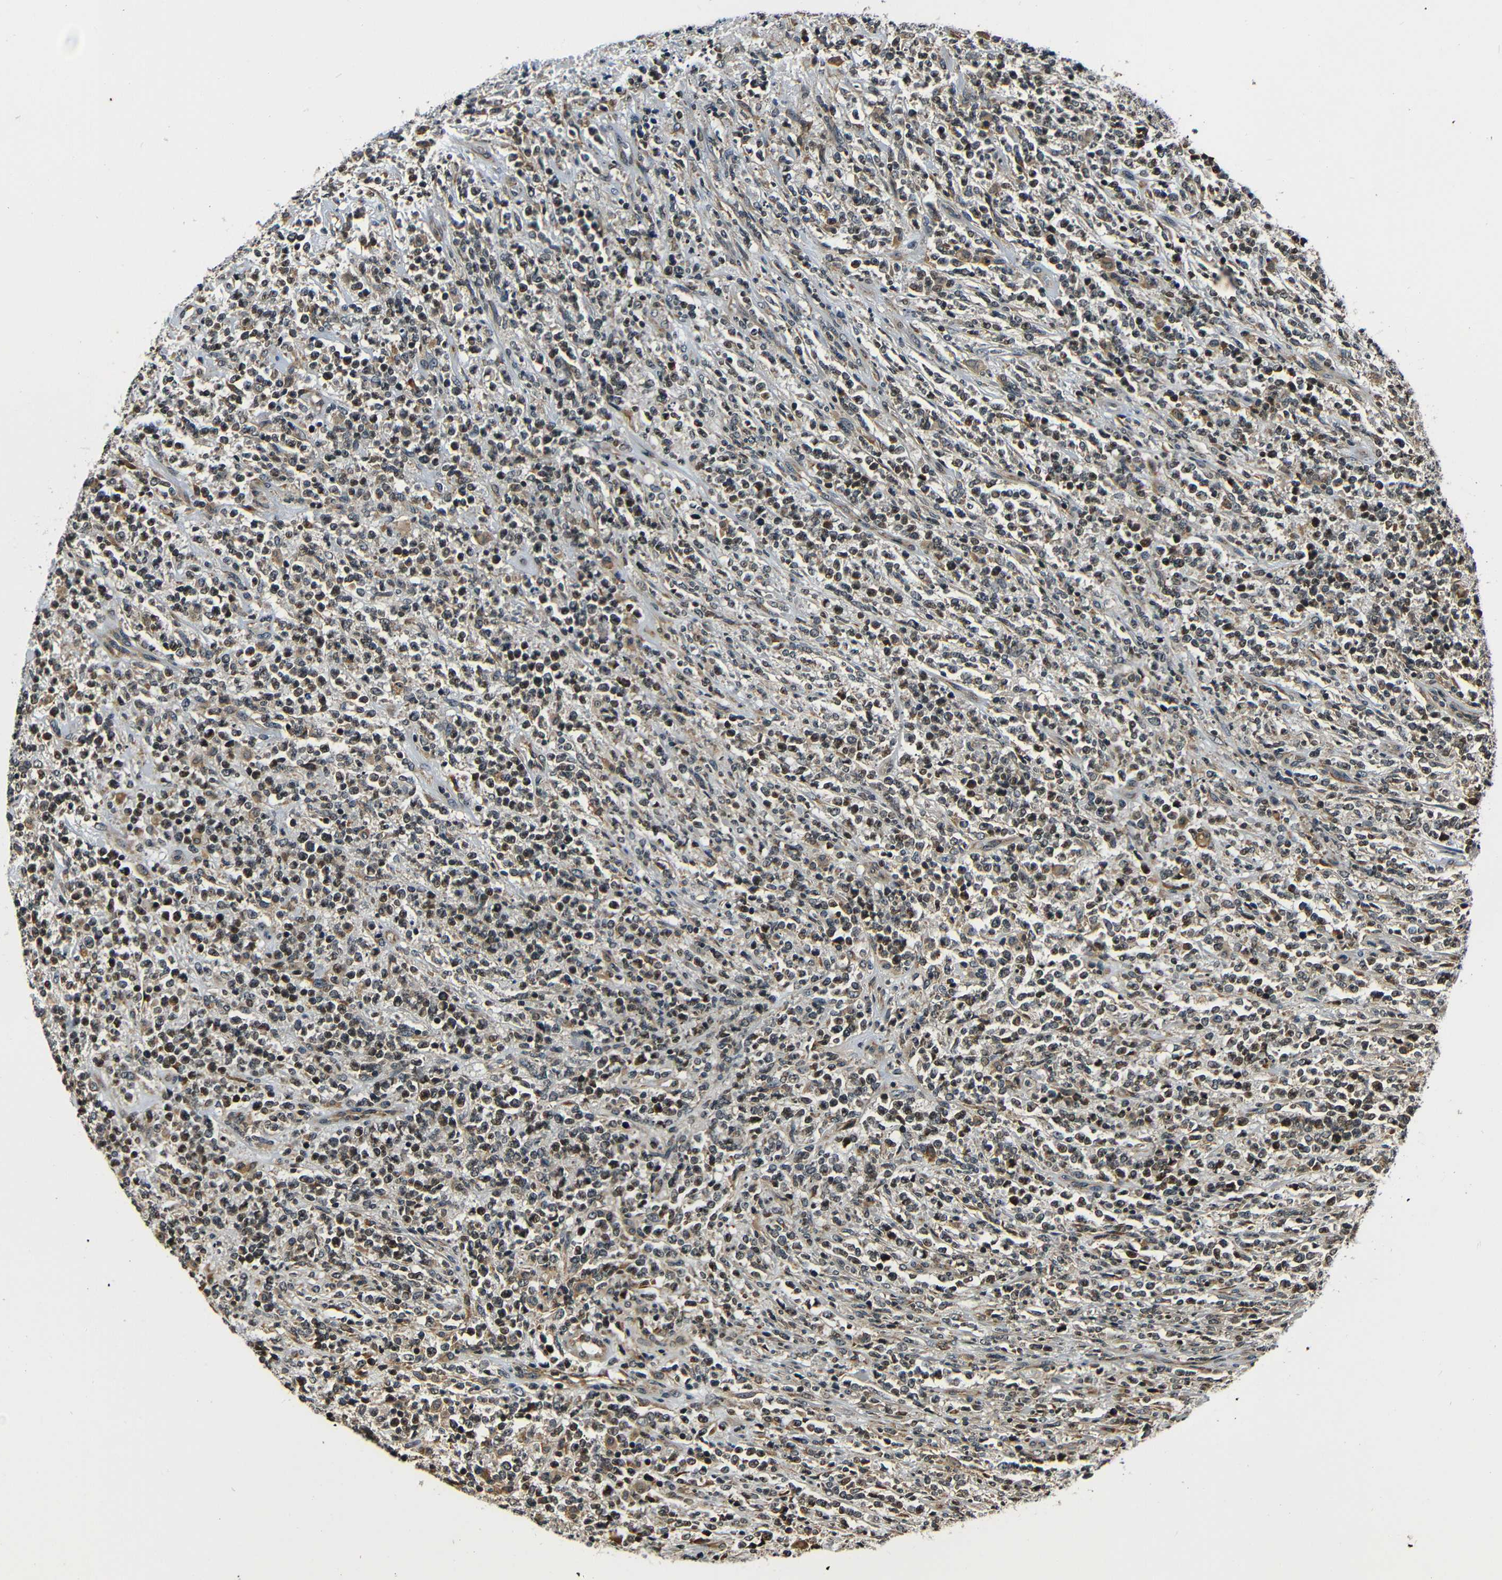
{"staining": {"intensity": "weak", "quantity": ">75%", "location": "cytoplasmic/membranous,nuclear"}, "tissue": "lymphoma", "cell_type": "Tumor cells", "image_type": "cancer", "snomed": [{"axis": "morphology", "description": "Malignant lymphoma, non-Hodgkin's type, High grade"}, {"axis": "topography", "description": "Soft tissue"}], "caption": "A brown stain shows weak cytoplasmic/membranous and nuclear expression of a protein in human malignant lymphoma, non-Hodgkin's type (high-grade) tumor cells. (DAB = brown stain, brightfield microscopy at high magnification).", "gene": "NCBP3", "patient": {"sex": "male", "age": 18}}